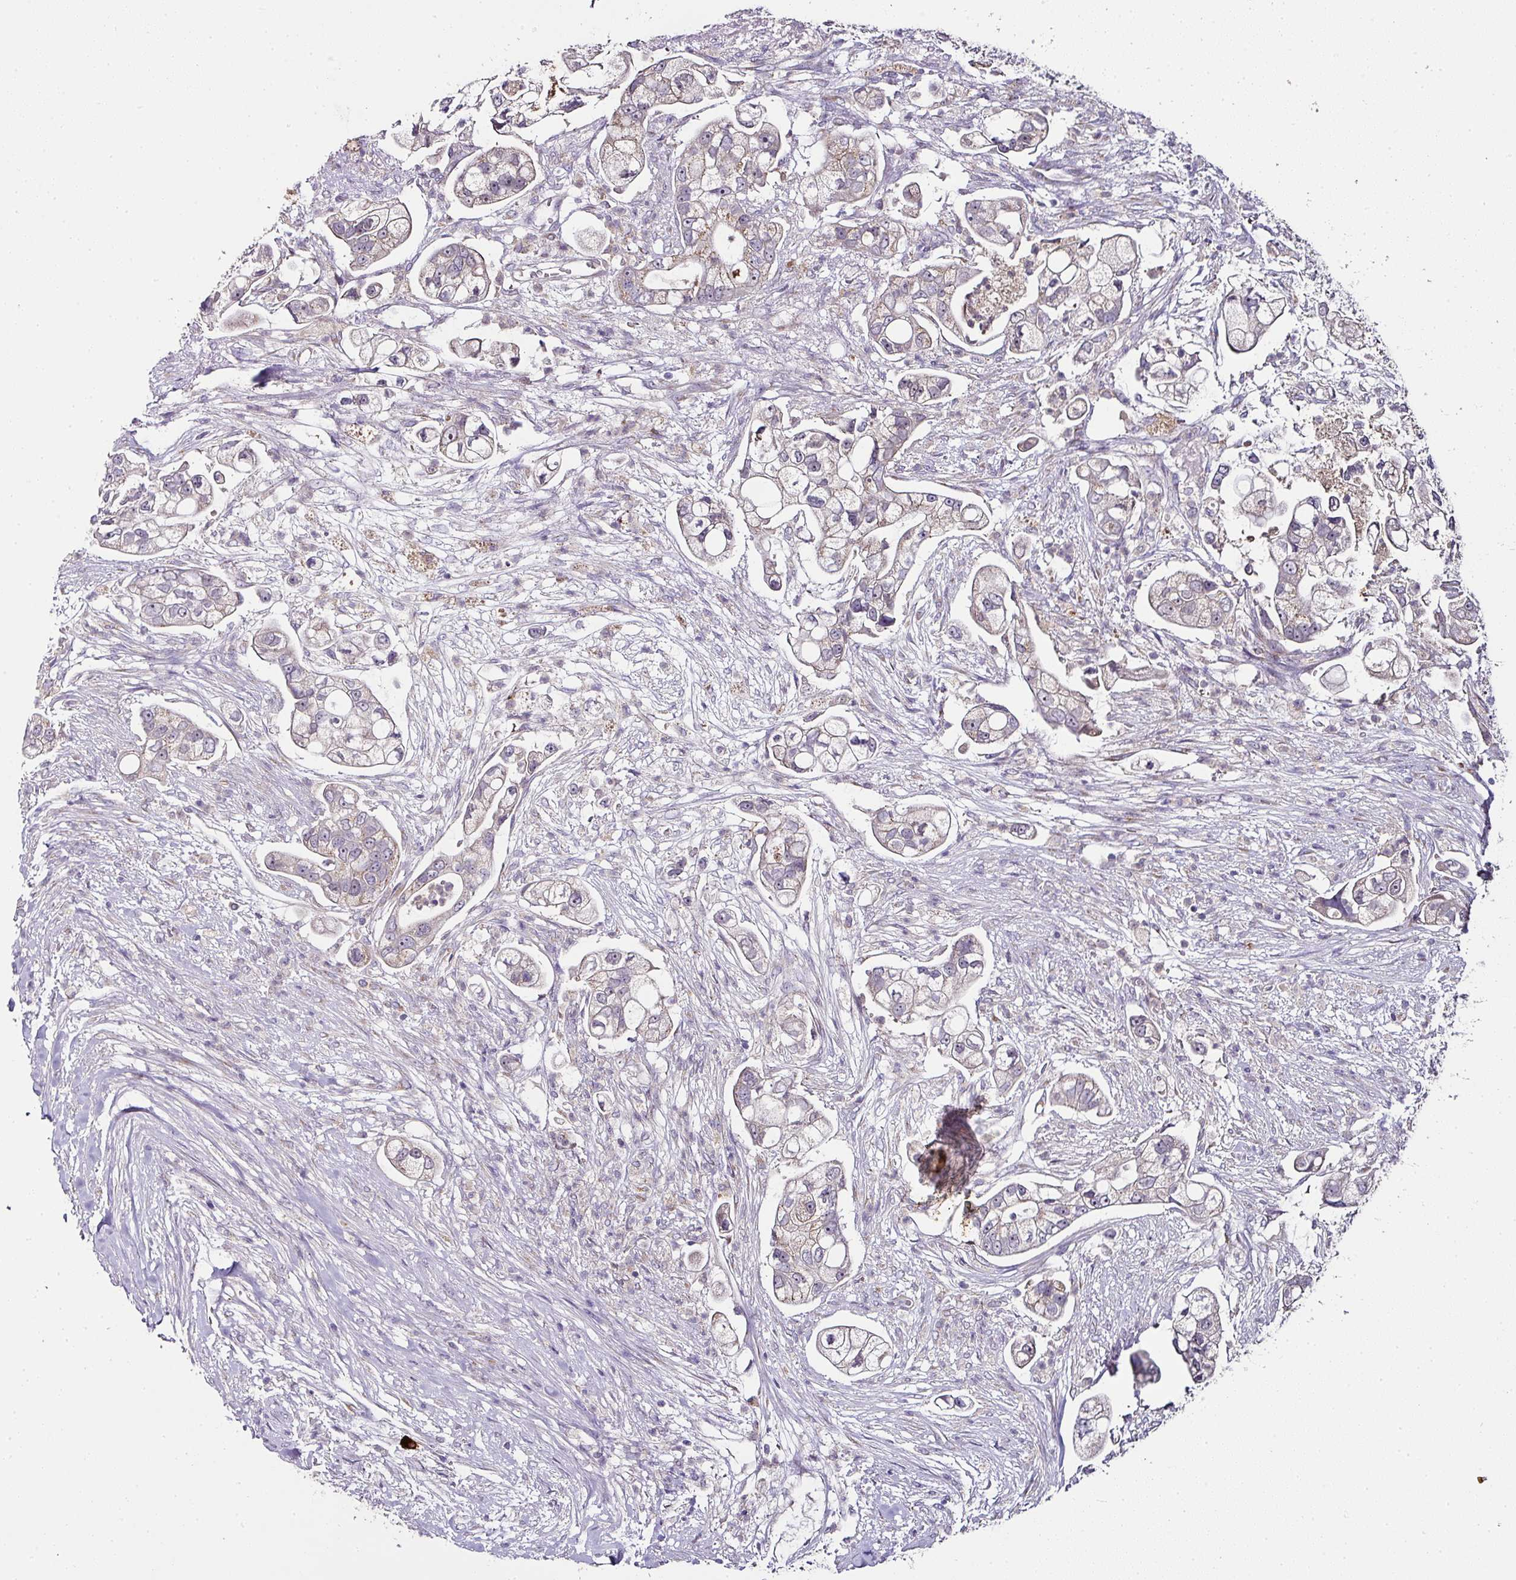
{"staining": {"intensity": "weak", "quantity": "<25%", "location": "cytoplasmic/membranous"}, "tissue": "pancreatic cancer", "cell_type": "Tumor cells", "image_type": "cancer", "snomed": [{"axis": "morphology", "description": "Adenocarcinoma, NOS"}, {"axis": "topography", "description": "Pancreas"}], "caption": "Immunohistochemistry of pancreatic cancer (adenocarcinoma) demonstrates no staining in tumor cells.", "gene": "SKIC2", "patient": {"sex": "female", "age": 69}}